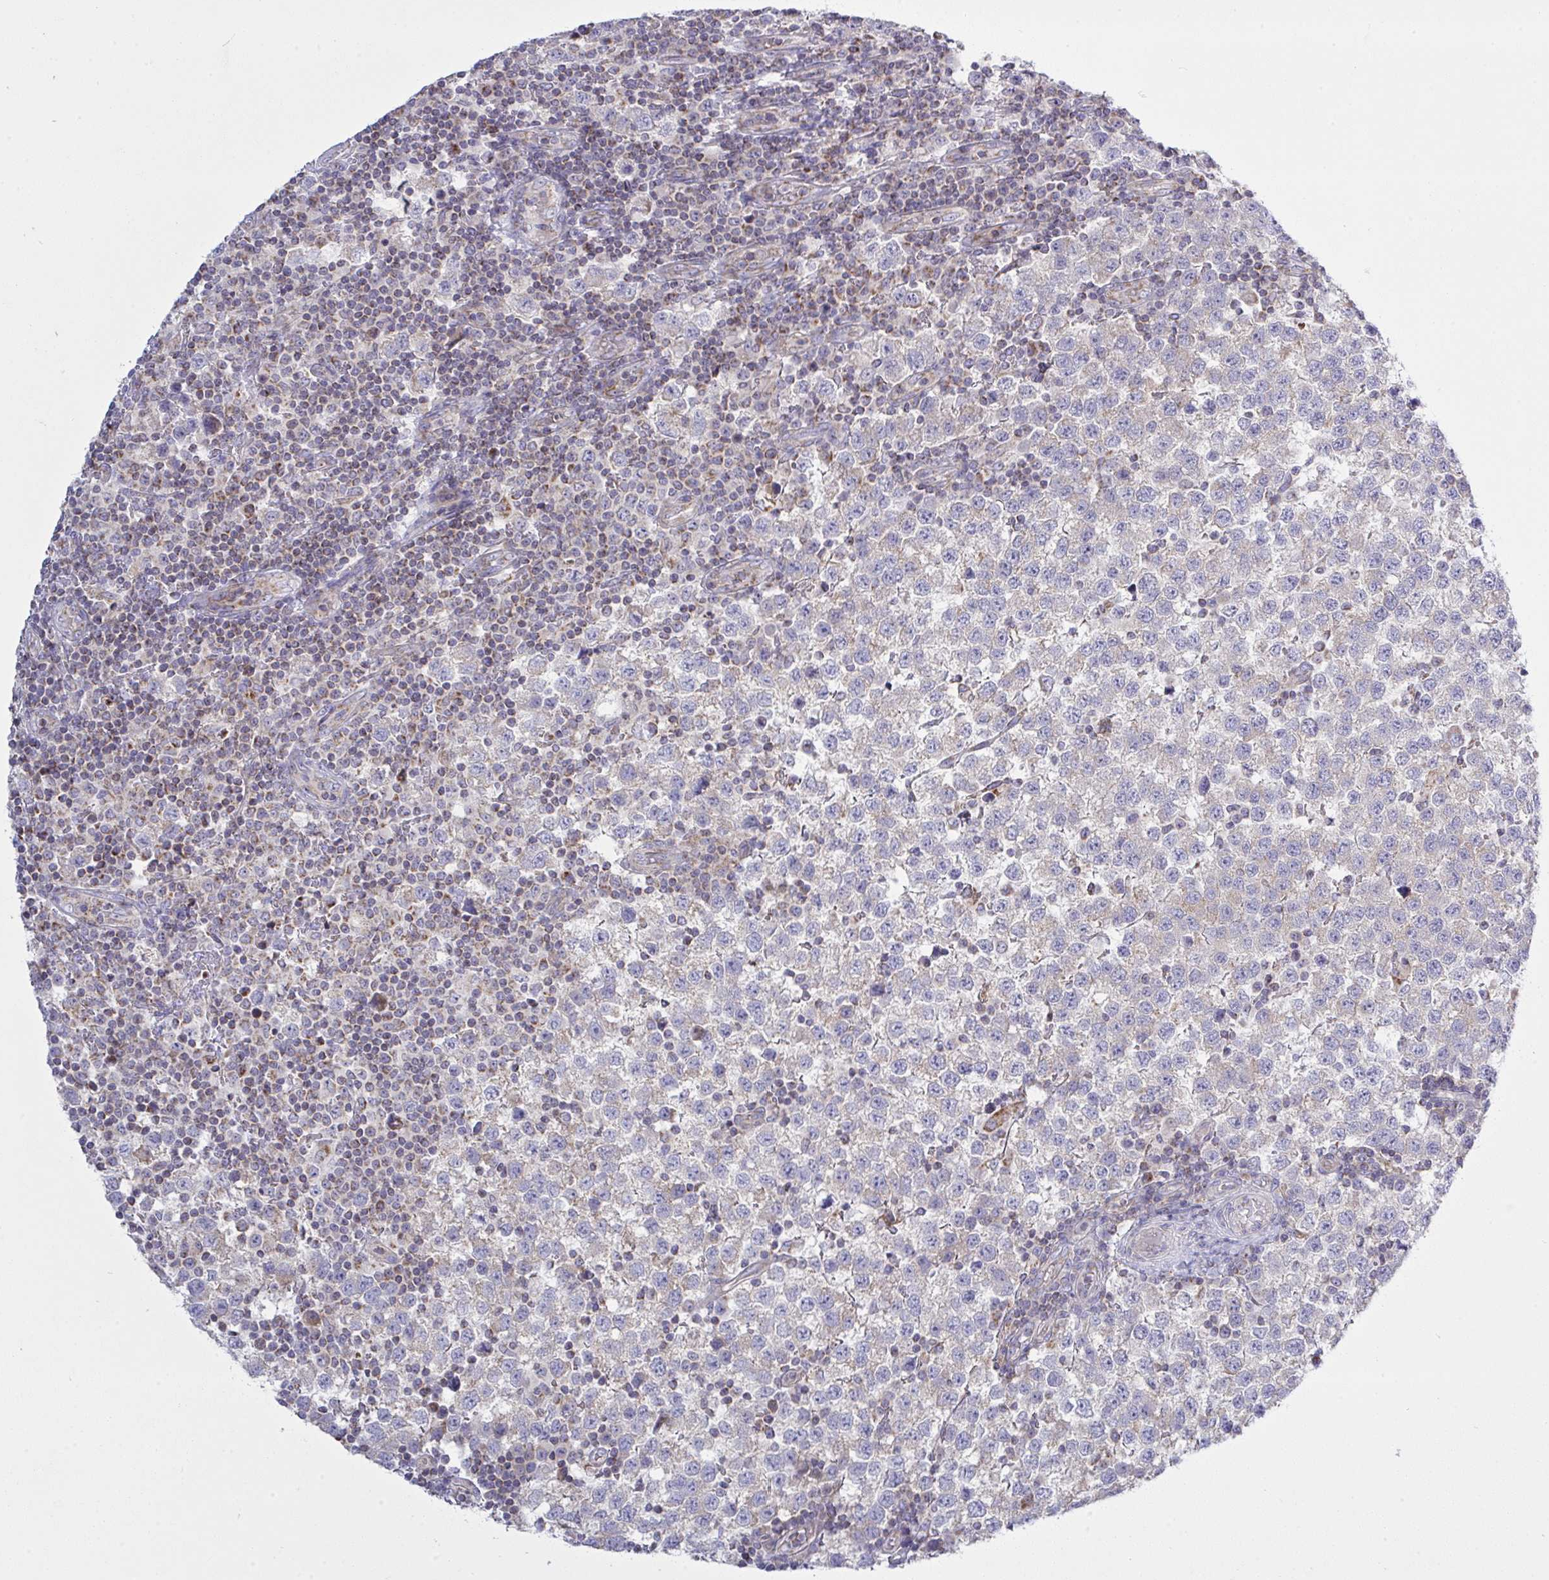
{"staining": {"intensity": "weak", "quantity": "<25%", "location": "cytoplasmic/membranous"}, "tissue": "testis cancer", "cell_type": "Tumor cells", "image_type": "cancer", "snomed": [{"axis": "morphology", "description": "Seminoma, NOS"}, {"axis": "topography", "description": "Testis"}], "caption": "Tumor cells are negative for brown protein staining in testis cancer.", "gene": "NDUFA7", "patient": {"sex": "male", "age": 34}}